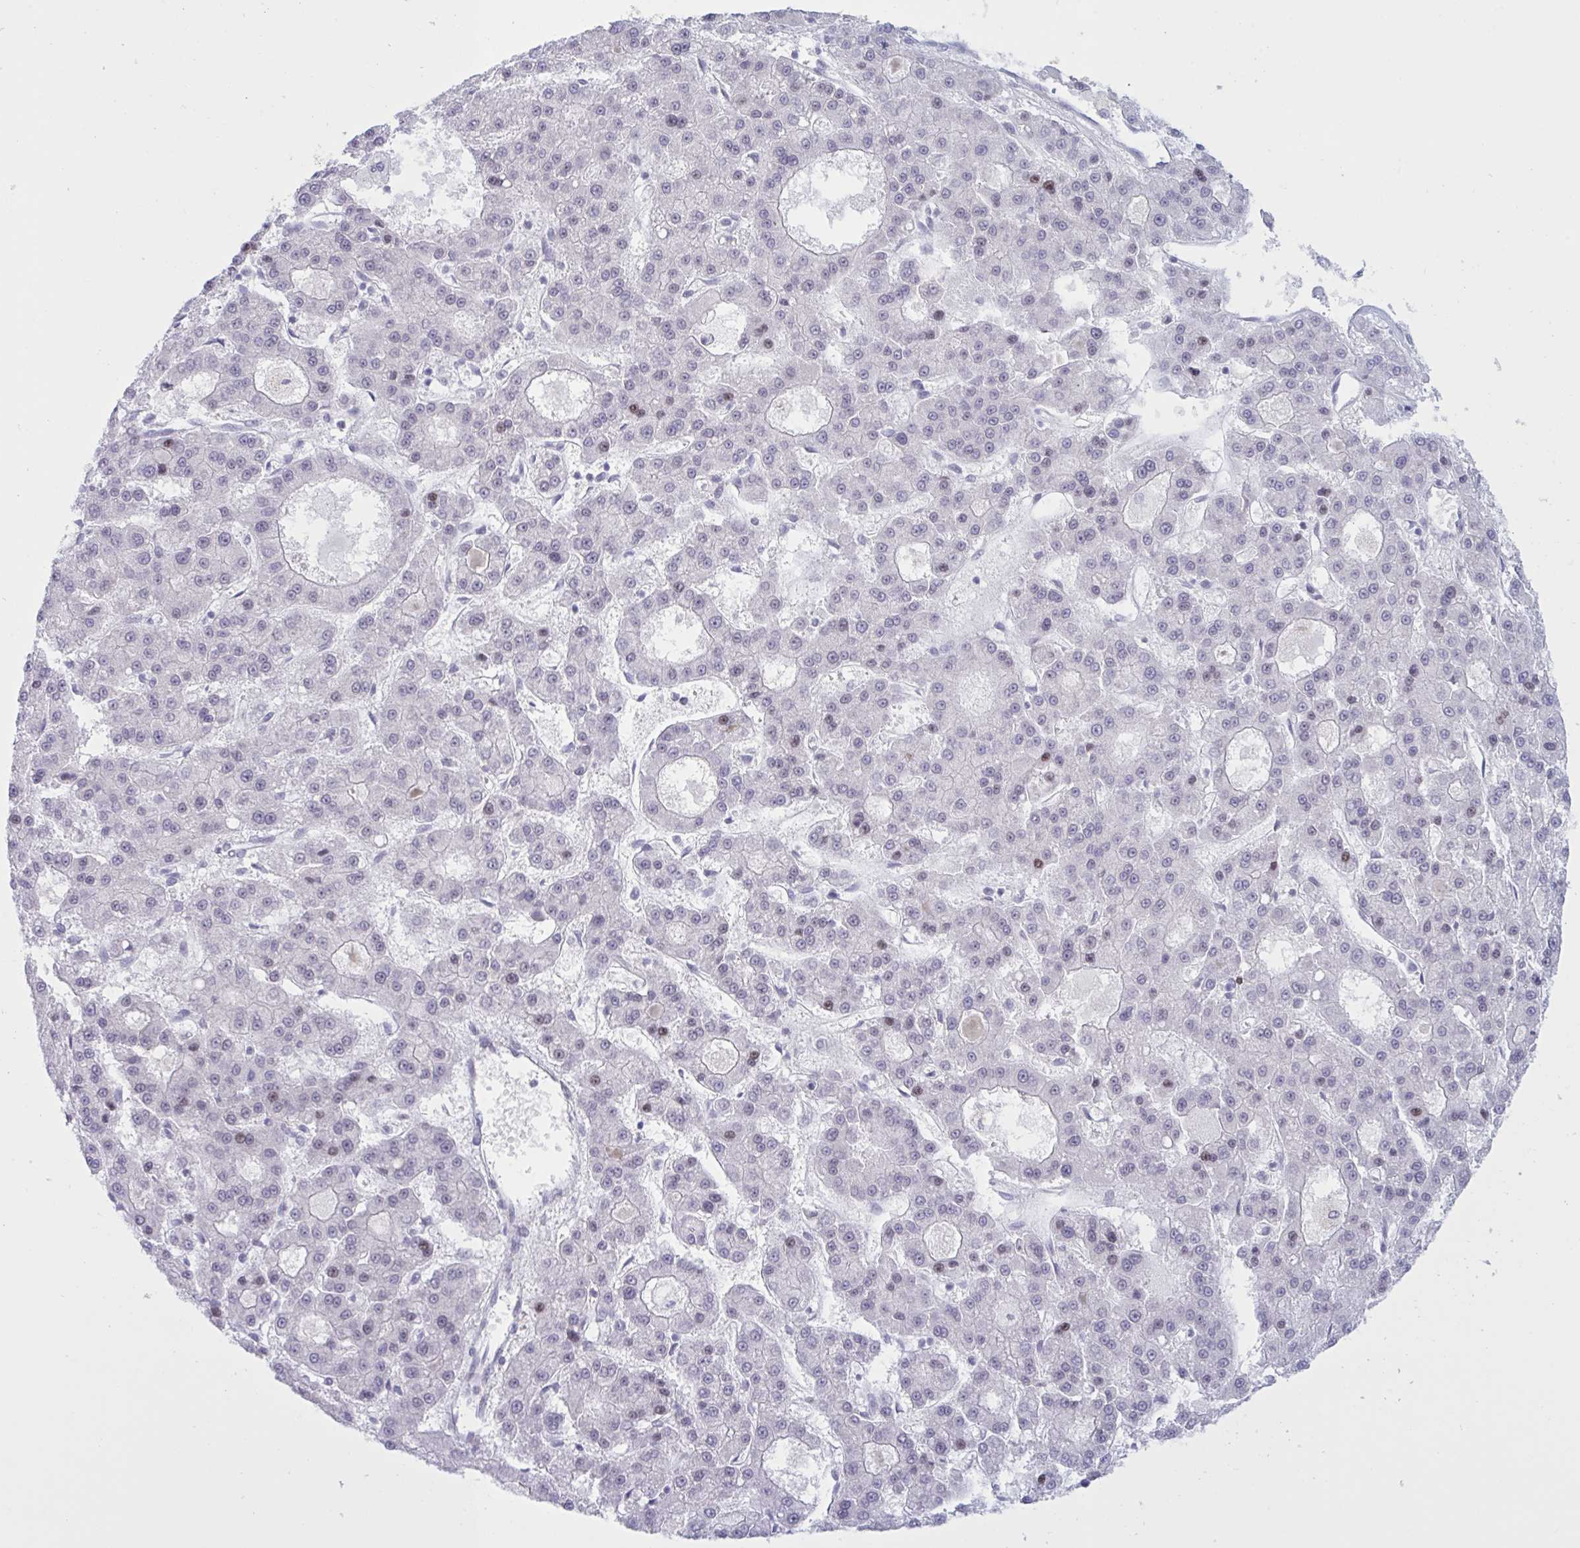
{"staining": {"intensity": "weak", "quantity": "<25%", "location": "nuclear"}, "tissue": "liver cancer", "cell_type": "Tumor cells", "image_type": "cancer", "snomed": [{"axis": "morphology", "description": "Carcinoma, Hepatocellular, NOS"}, {"axis": "topography", "description": "Liver"}], "caption": "High magnification brightfield microscopy of liver cancer stained with DAB (brown) and counterstained with hematoxylin (blue): tumor cells show no significant positivity. (Brightfield microscopy of DAB (3,3'-diaminobenzidine) IHC at high magnification).", "gene": "PRMT6", "patient": {"sex": "male", "age": 70}}